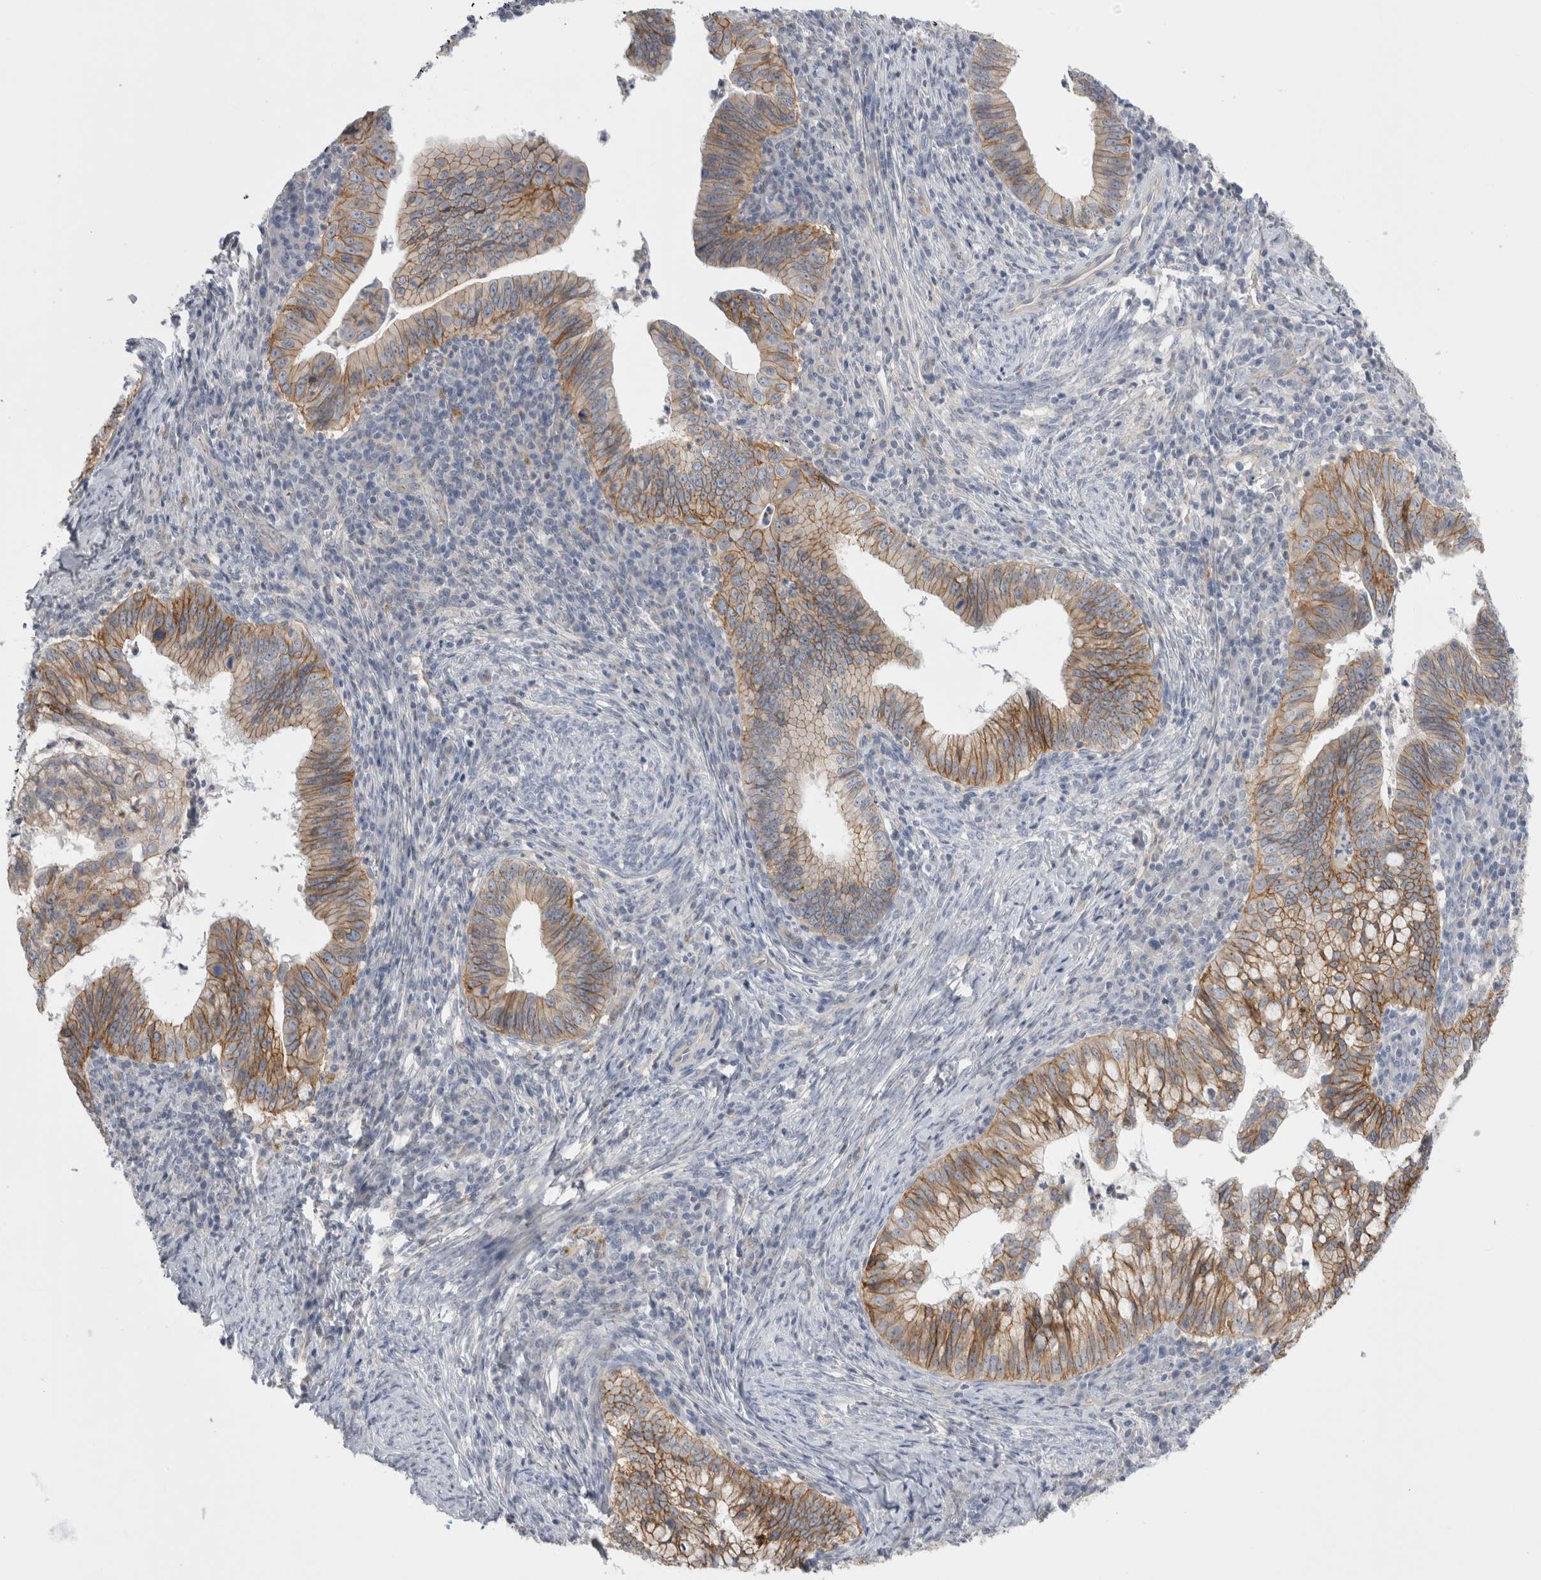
{"staining": {"intensity": "moderate", "quantity": ">75%", "location": "cytoplasmic/membranous"}, "tissue": "cervical cancer", "cell_type": "Tumor cells", "image_type": "cancer", "snomed": [{"axis": "morphology", "description": "Adenocarcinoma, NOS"}, {"axis": "topography", "description": "Cervix"}], "caption": "Immunohistochemical staining of human cervical cancer (adenocarcinoma) exhibits moderate cytoplasmic/membranous protein staining in about >75% of tumor cells. (DAB (3,3'-diaminobenzidine) IHC, brown staining for protein, blue staining for nuclei).", "gene": "VANGL1", "patient": {"sex": "female", "age": 36}}